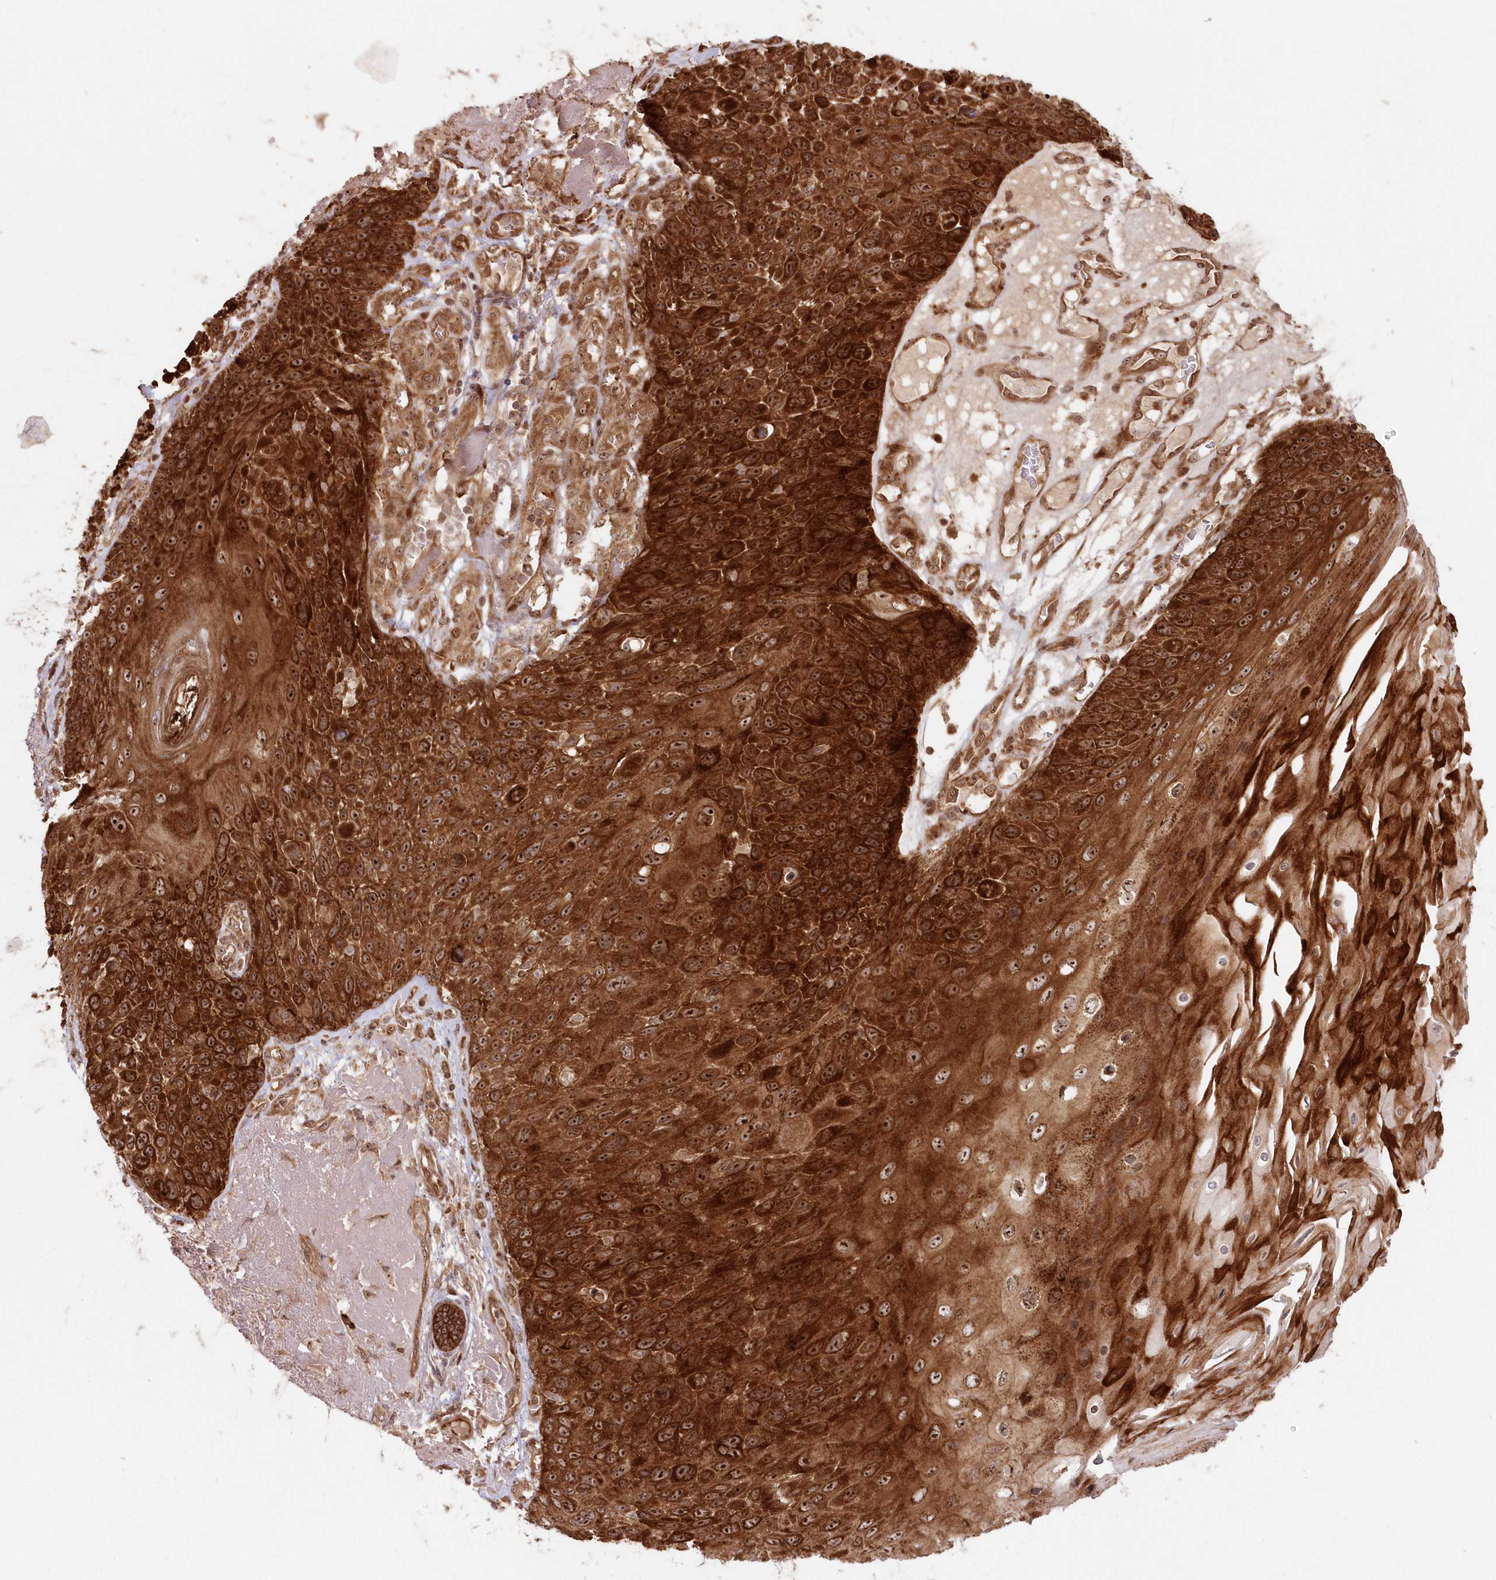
{"staining": {"intensity": "strong", "quantity": ">75%", "location": "cytoplasmic/membranous,nuclear"}, "tissue": "skin cancer", "cell_type": "Tumor cells", "image_type": "cancer", "snomed": [{"axis": "morphology", "description": "Squamous cell carcinoma, NOS"}, {"axis": "topography", "description": "Skin"}], "caption": "Human skin squamous cell carcinoma stained with a protein marker demonstrates strong staining in tumor cells.", "gene": "SERINC1", "patient": {"sex": "female", "age": 88}}